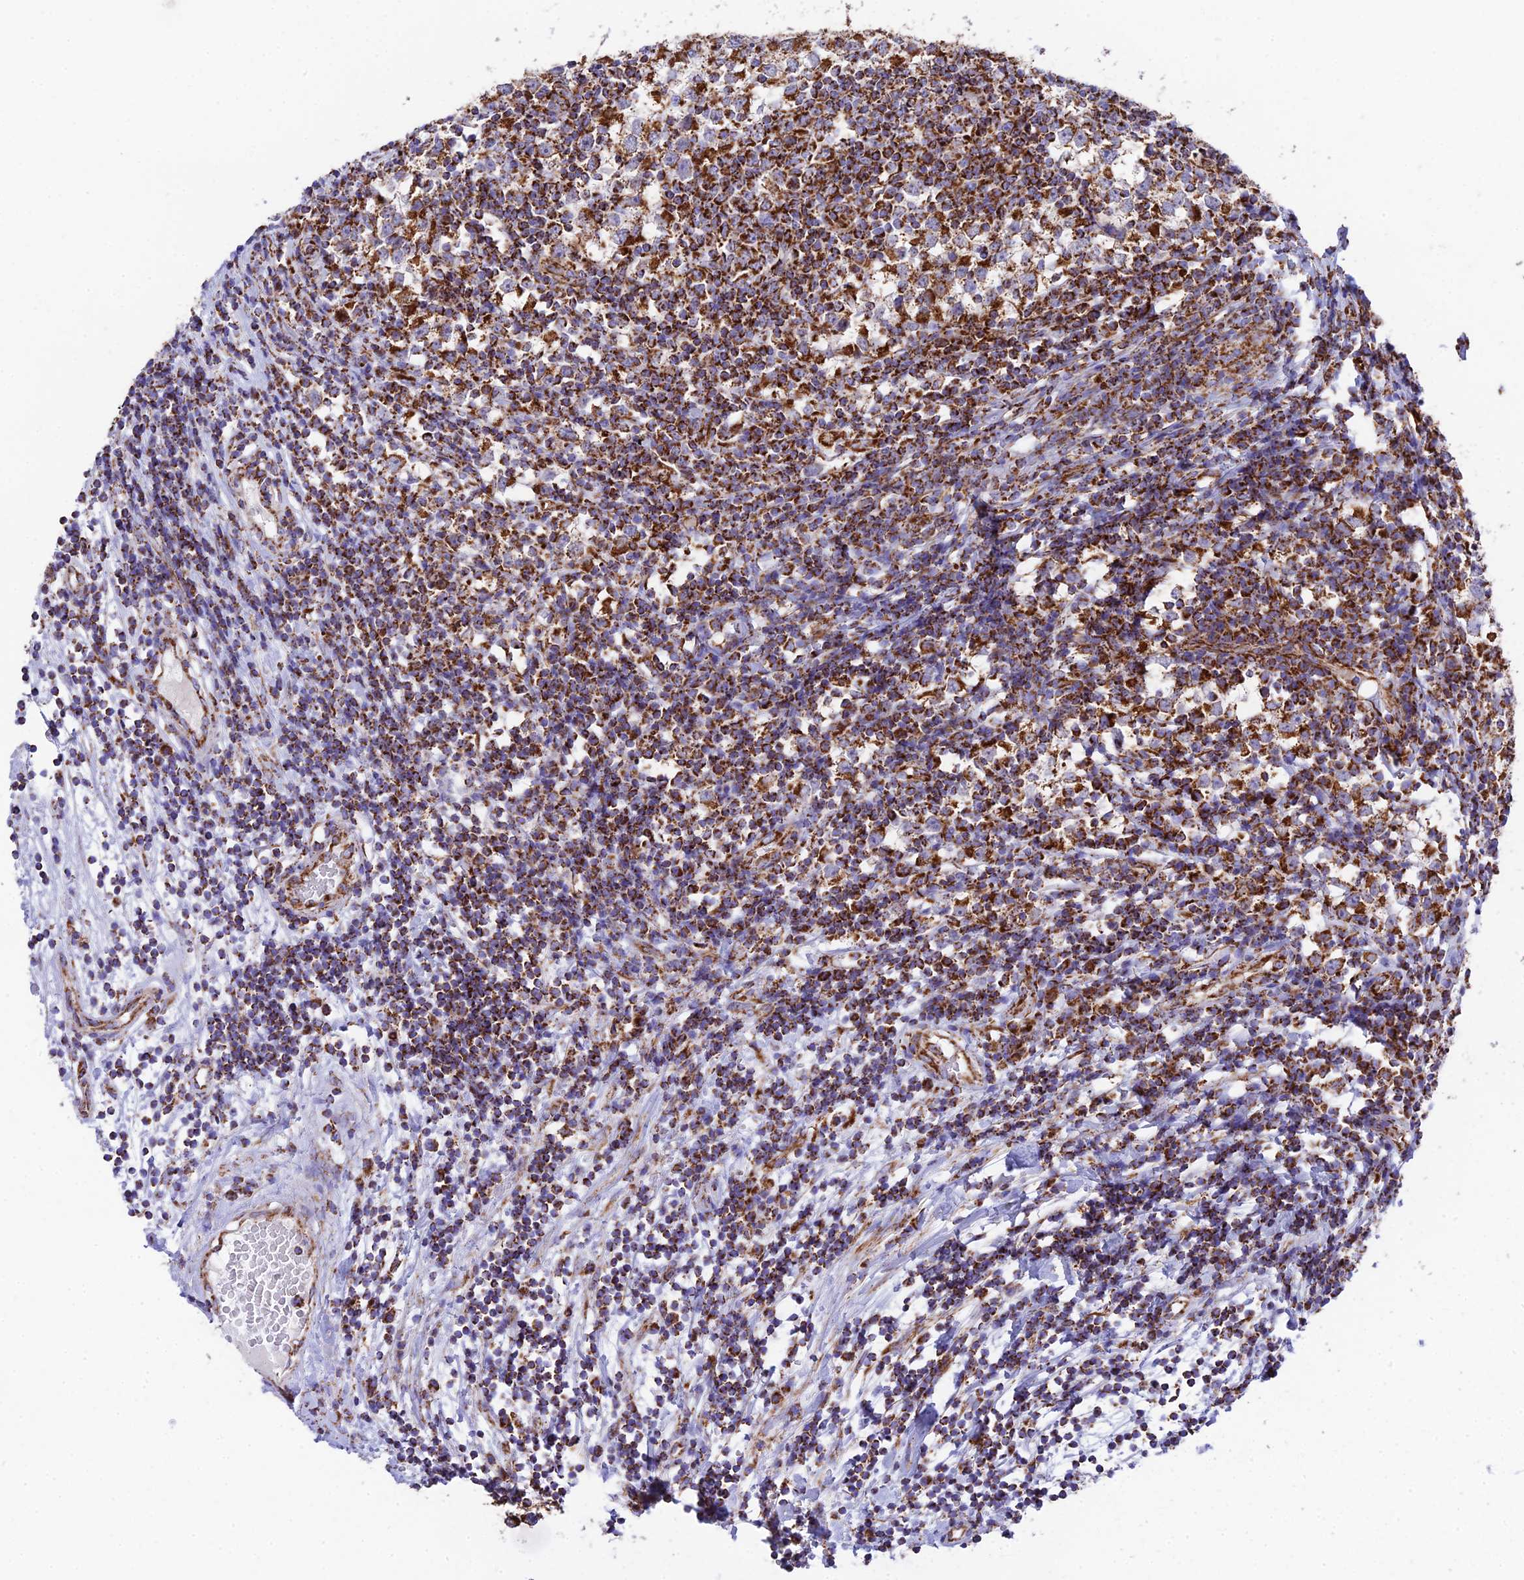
{"staining": {"intensity": "strong", "quantity": ">75%", "location": "cytoplasmic/membranous"}, "tissue": "testis cancer", "cell_type": "Tumor cells", "image_type": "cancer", "snomed": [{"axis": "morphology", "description": "Seminoma, NOS"}, {"axis": "topography", "description": "Testis"}], "caption": "IHC of seminoma (testis) displays high levels of strong cytoplasmic/membranous positivity in about >75% of tumor cells. (DAB = brown stain, brightfield microscopy at high magnification).", "gene": "CHCHD3", "patient": {"sex": "male", "age": 65}}